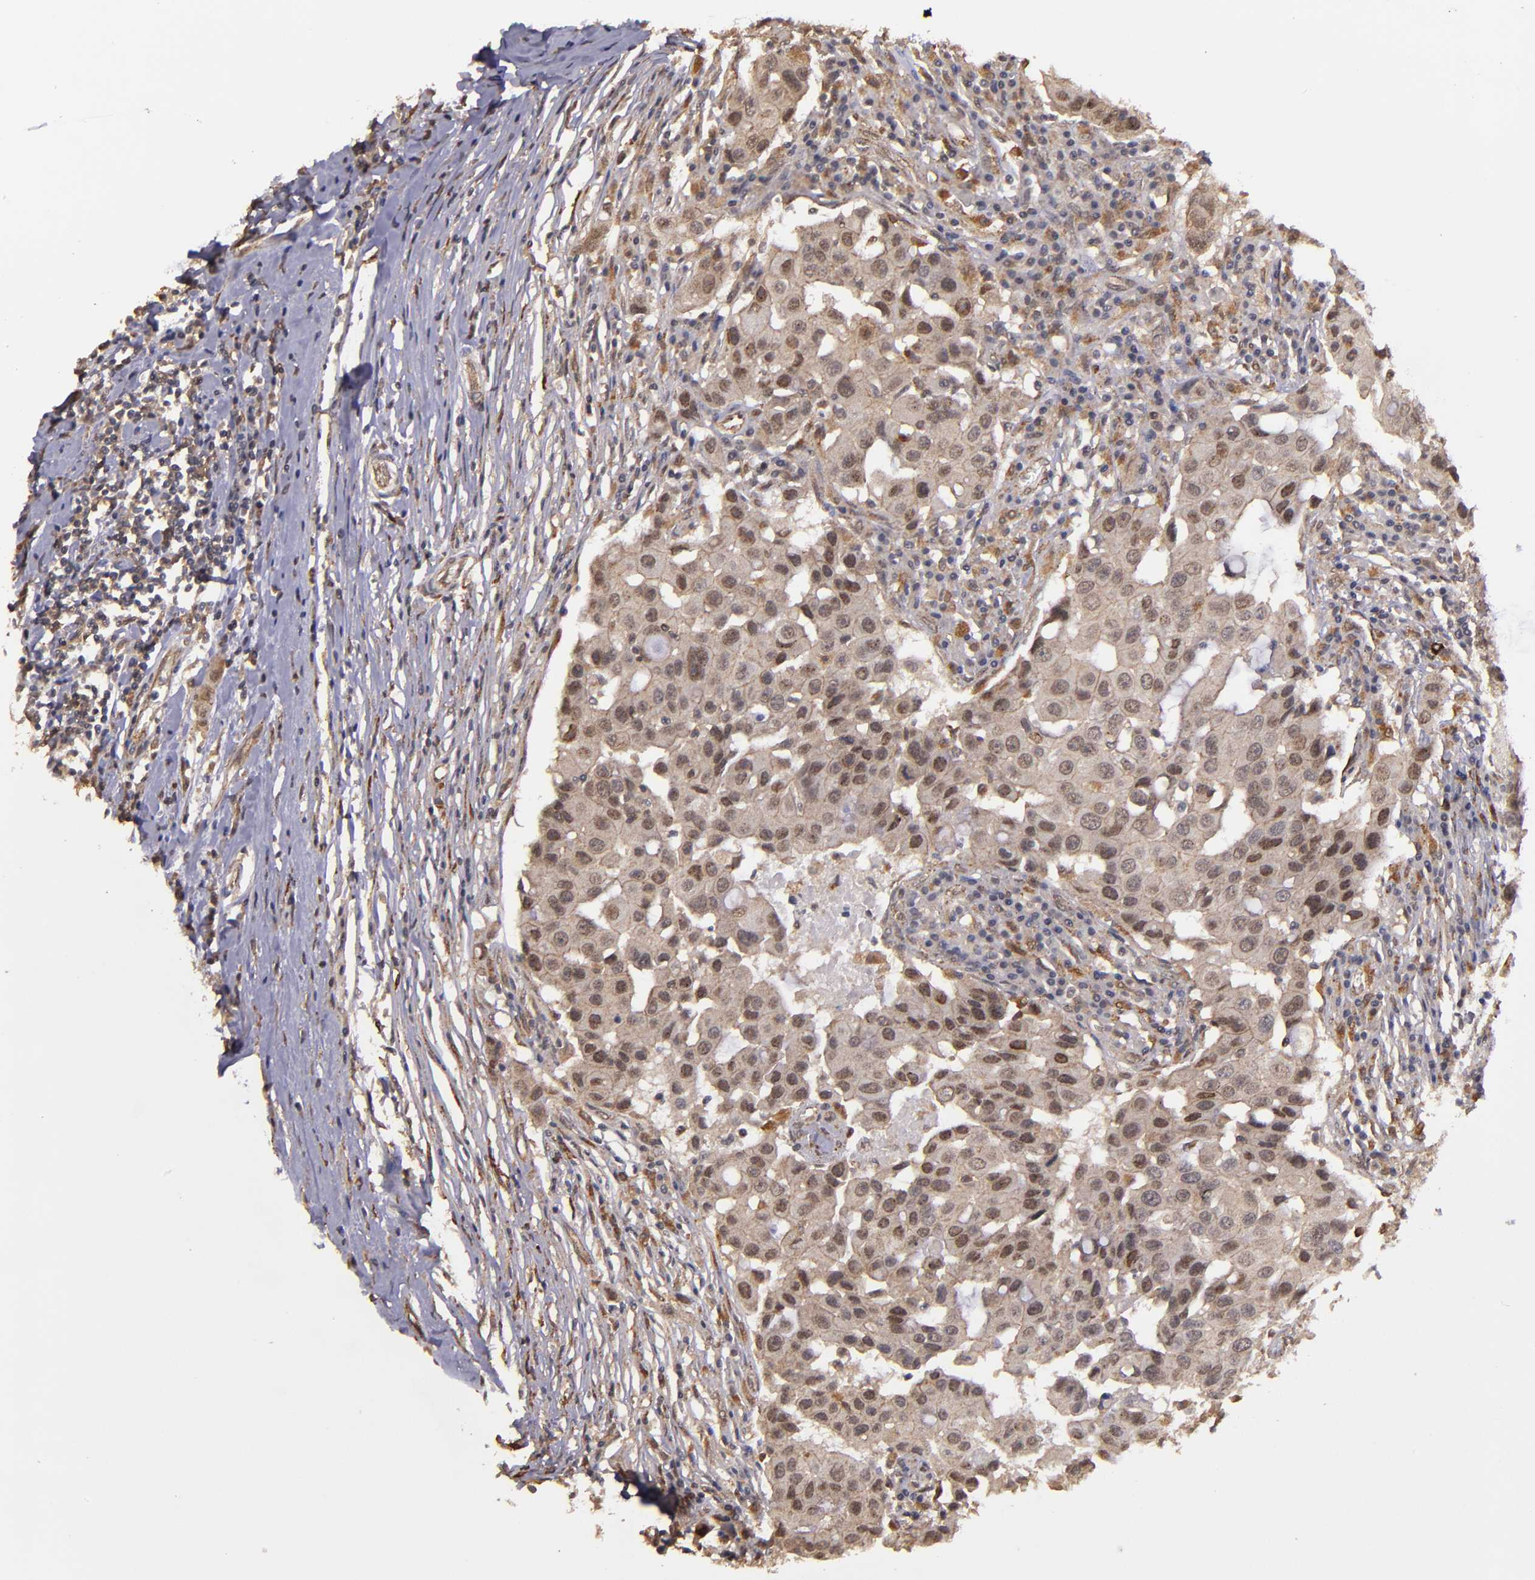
{"staining": {"intensity": "moderate", "quantity": ">75%", "location": "cytoplasmic/membranous,nuclear"}, "tissue": "breast cancer", "cell_type": "Tumor cells", "image_type": "cancer", "snomed": [{"axis": "morphology", "description": "Duct carcinoma"}, {"axis": "topography", "description": "Breast"}], "caption": "A photomicrograph of human breast invasive ductal carcinoma stained for a protein exhibits moderate cytoplasmic/membranous and nuclear brown staining in tumor cells.", "gene": "SIPA1L1", "patient": {"sex": "female", "age": 27}}